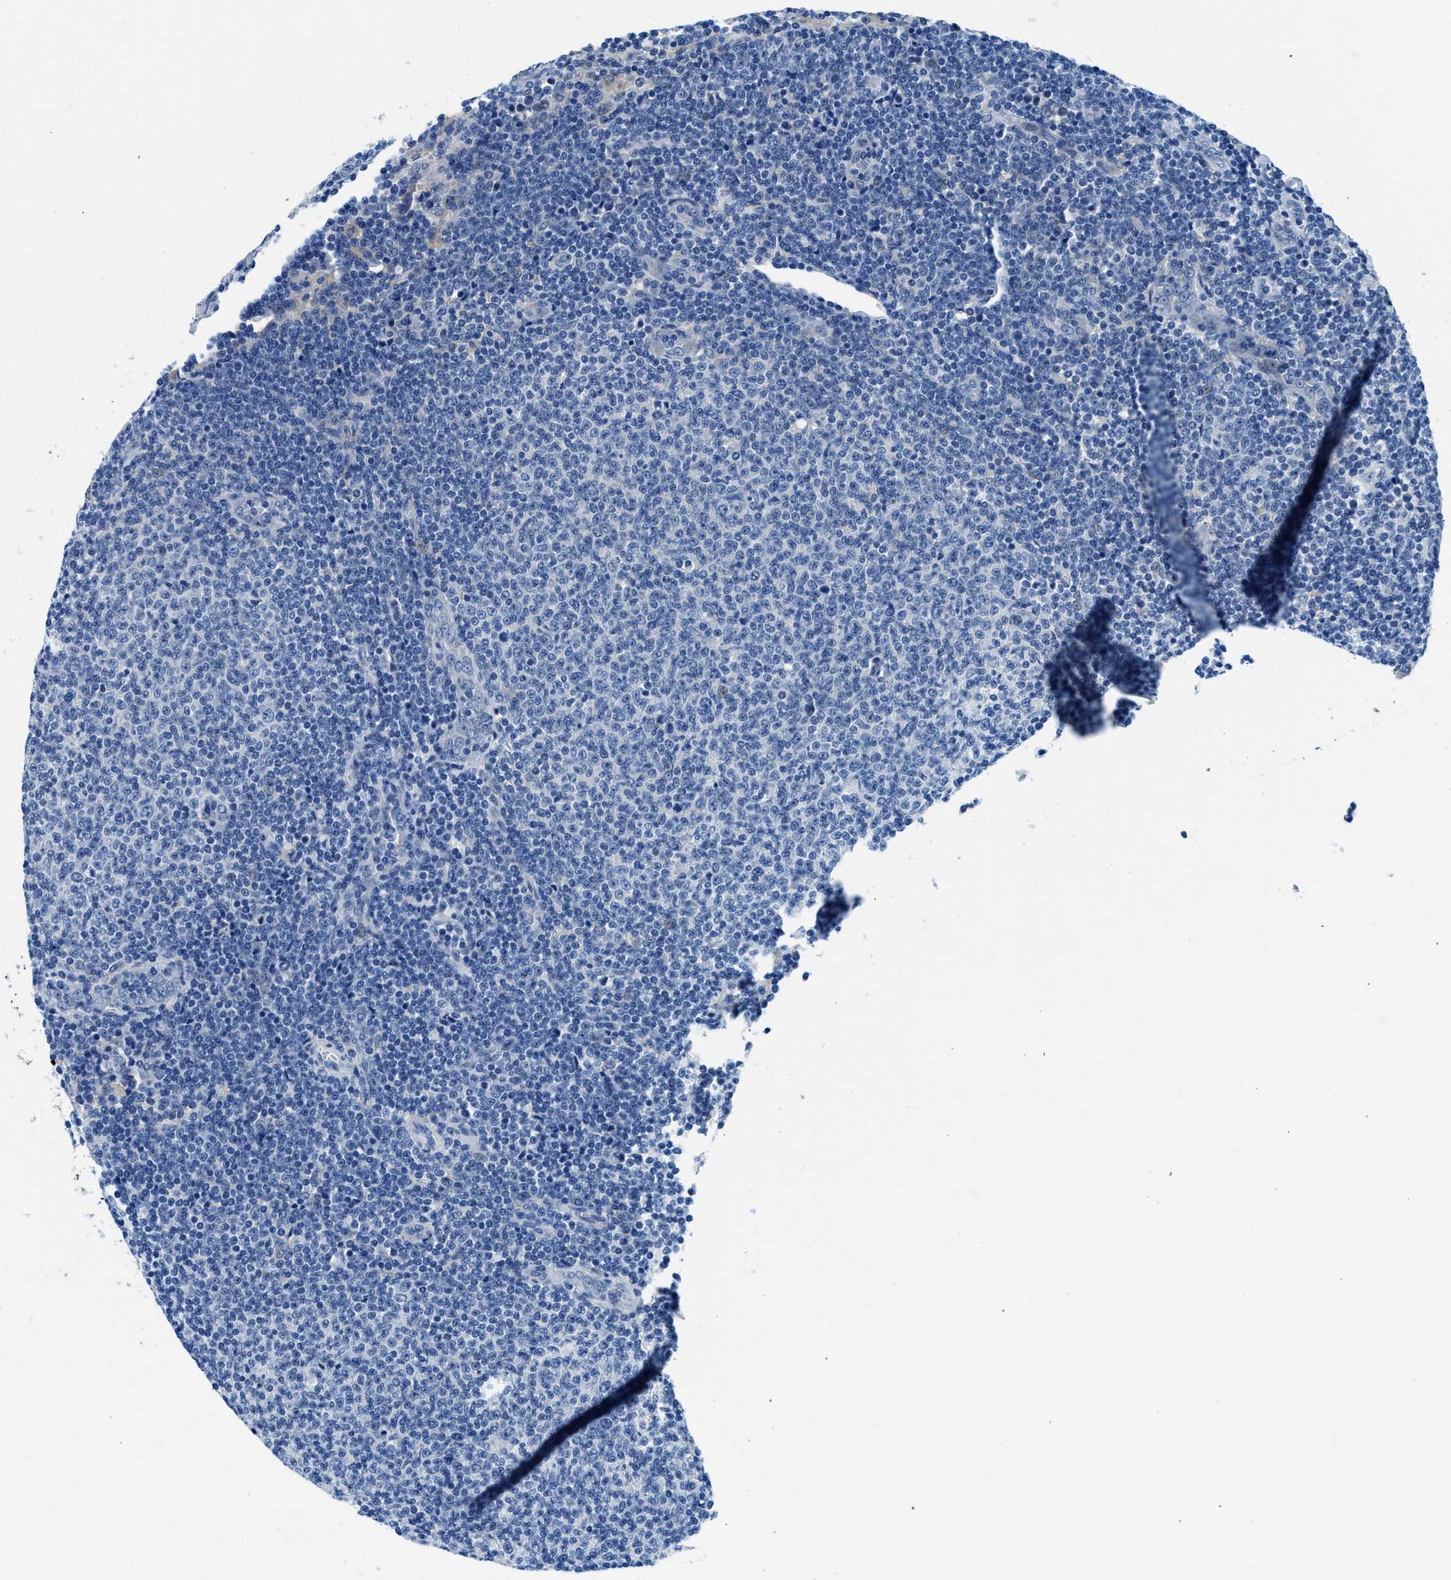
{"staining": {"intensity": "negative", "quantity": "none", "location": "none"}, "tissue": "lymphoma", "cell_type": "Tumor cells", "image_type": "cancer", "snomed": [{"axis": "morphology", "description": "Malignant lymphoma, non-Hodgkin's type, Low grade"}, {"axis": "topography", "description": "Lymph node"}], "caption": "The histopathology image demonstrates no significant staining in tumor cells of lymphoma.", "gene": "COPS2", "patient": {"sex": "male", "age": 66}}